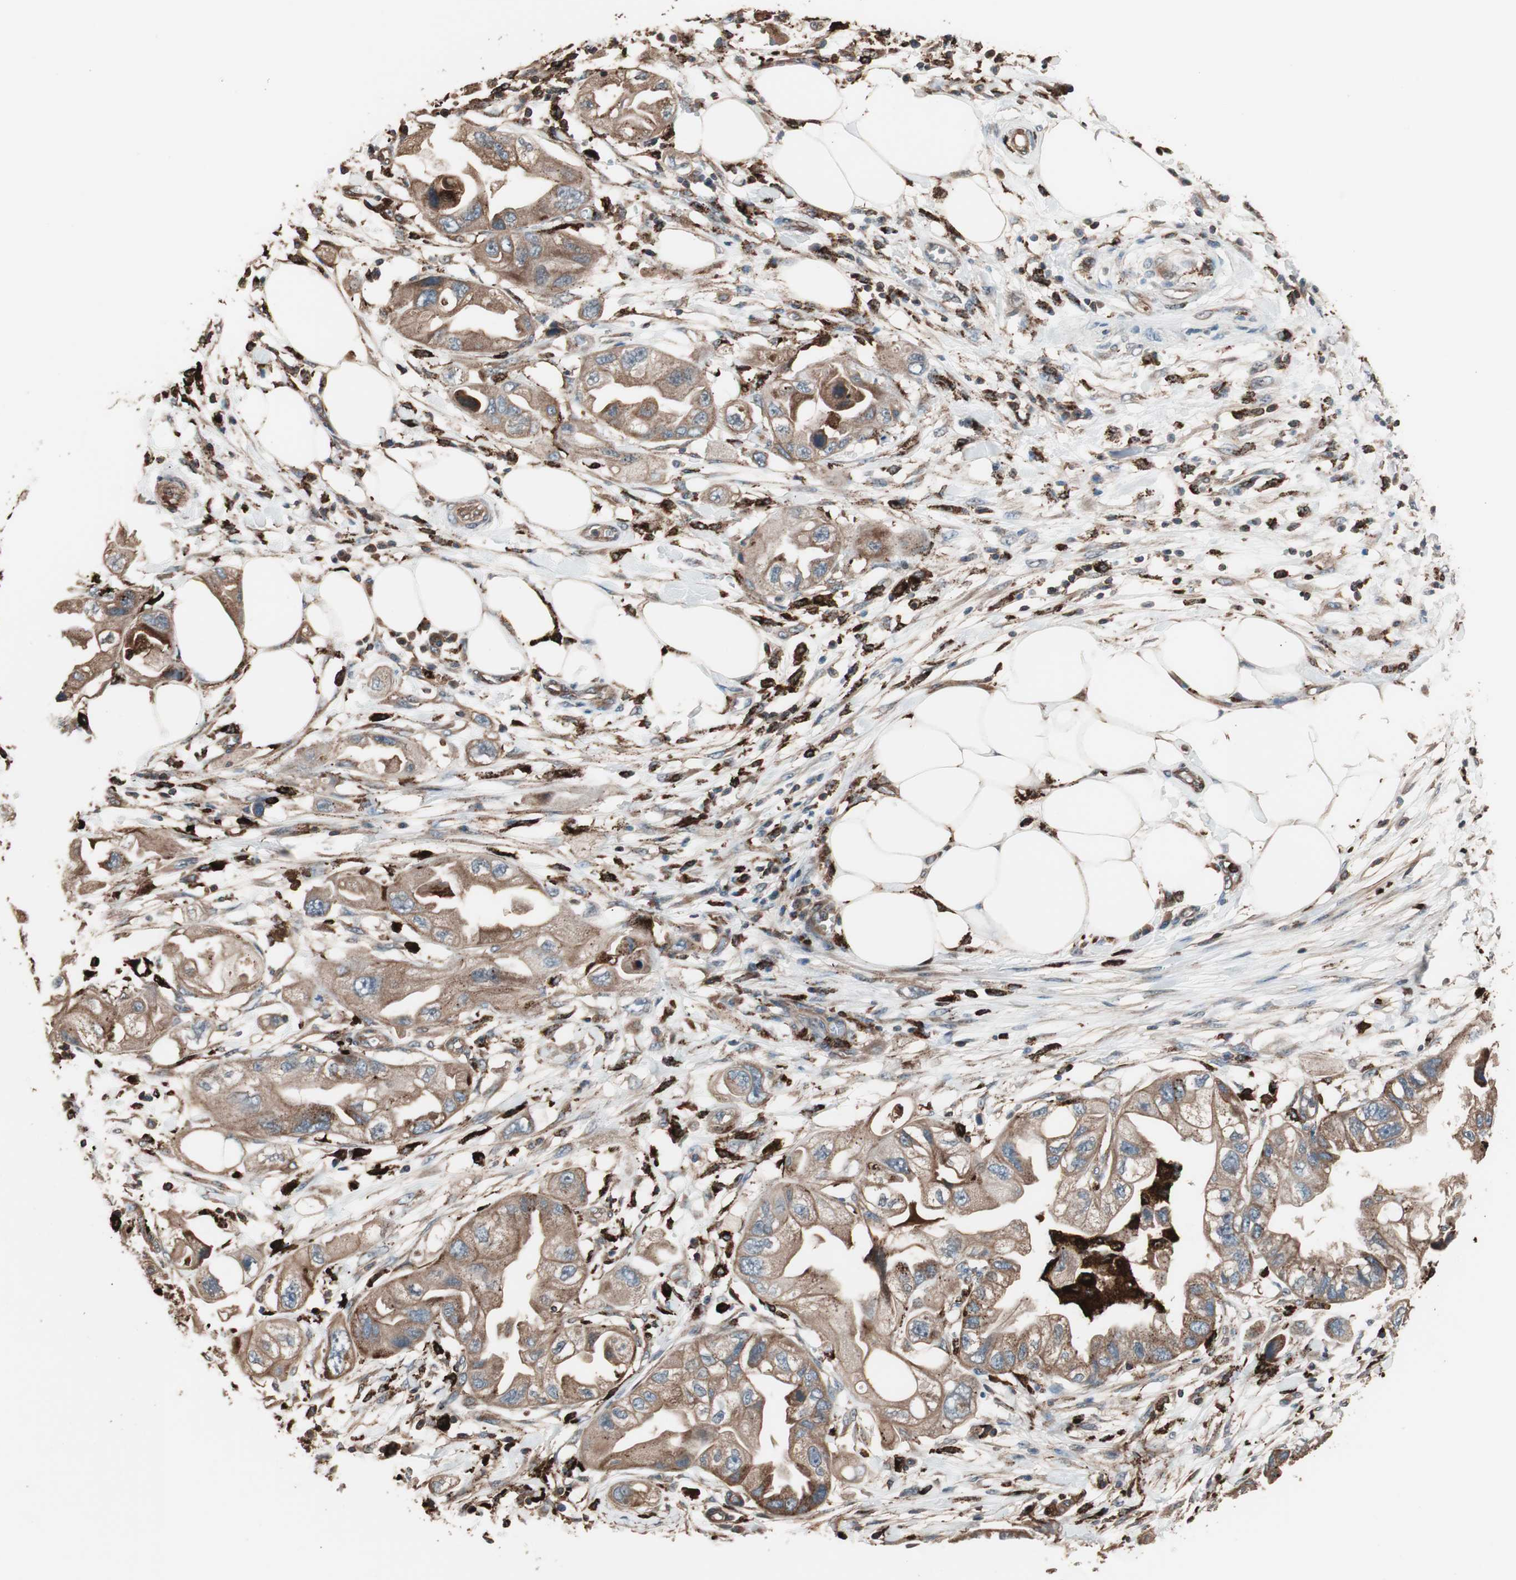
{"staining": {"intensity": "moderate", "quantity": ">75%", "location": "cytoplasmic/membranous"}, "tissue": "endometrial cancer", "cell_type": "Tumor cells", "image_type": "cancer", "snomed": [{"axis": "morphology", "description": "Adenocarcinoma, NOS"}, {"axis": "topography", "description": "Endometrium"}], "caption": "Endometrial adenocarcinoma stained for a protein displays moderate cytoplasmic/membranous positivity in tumor cells.", "gene": "CCT3", "patient": {"sex": "female", "age": 67}}